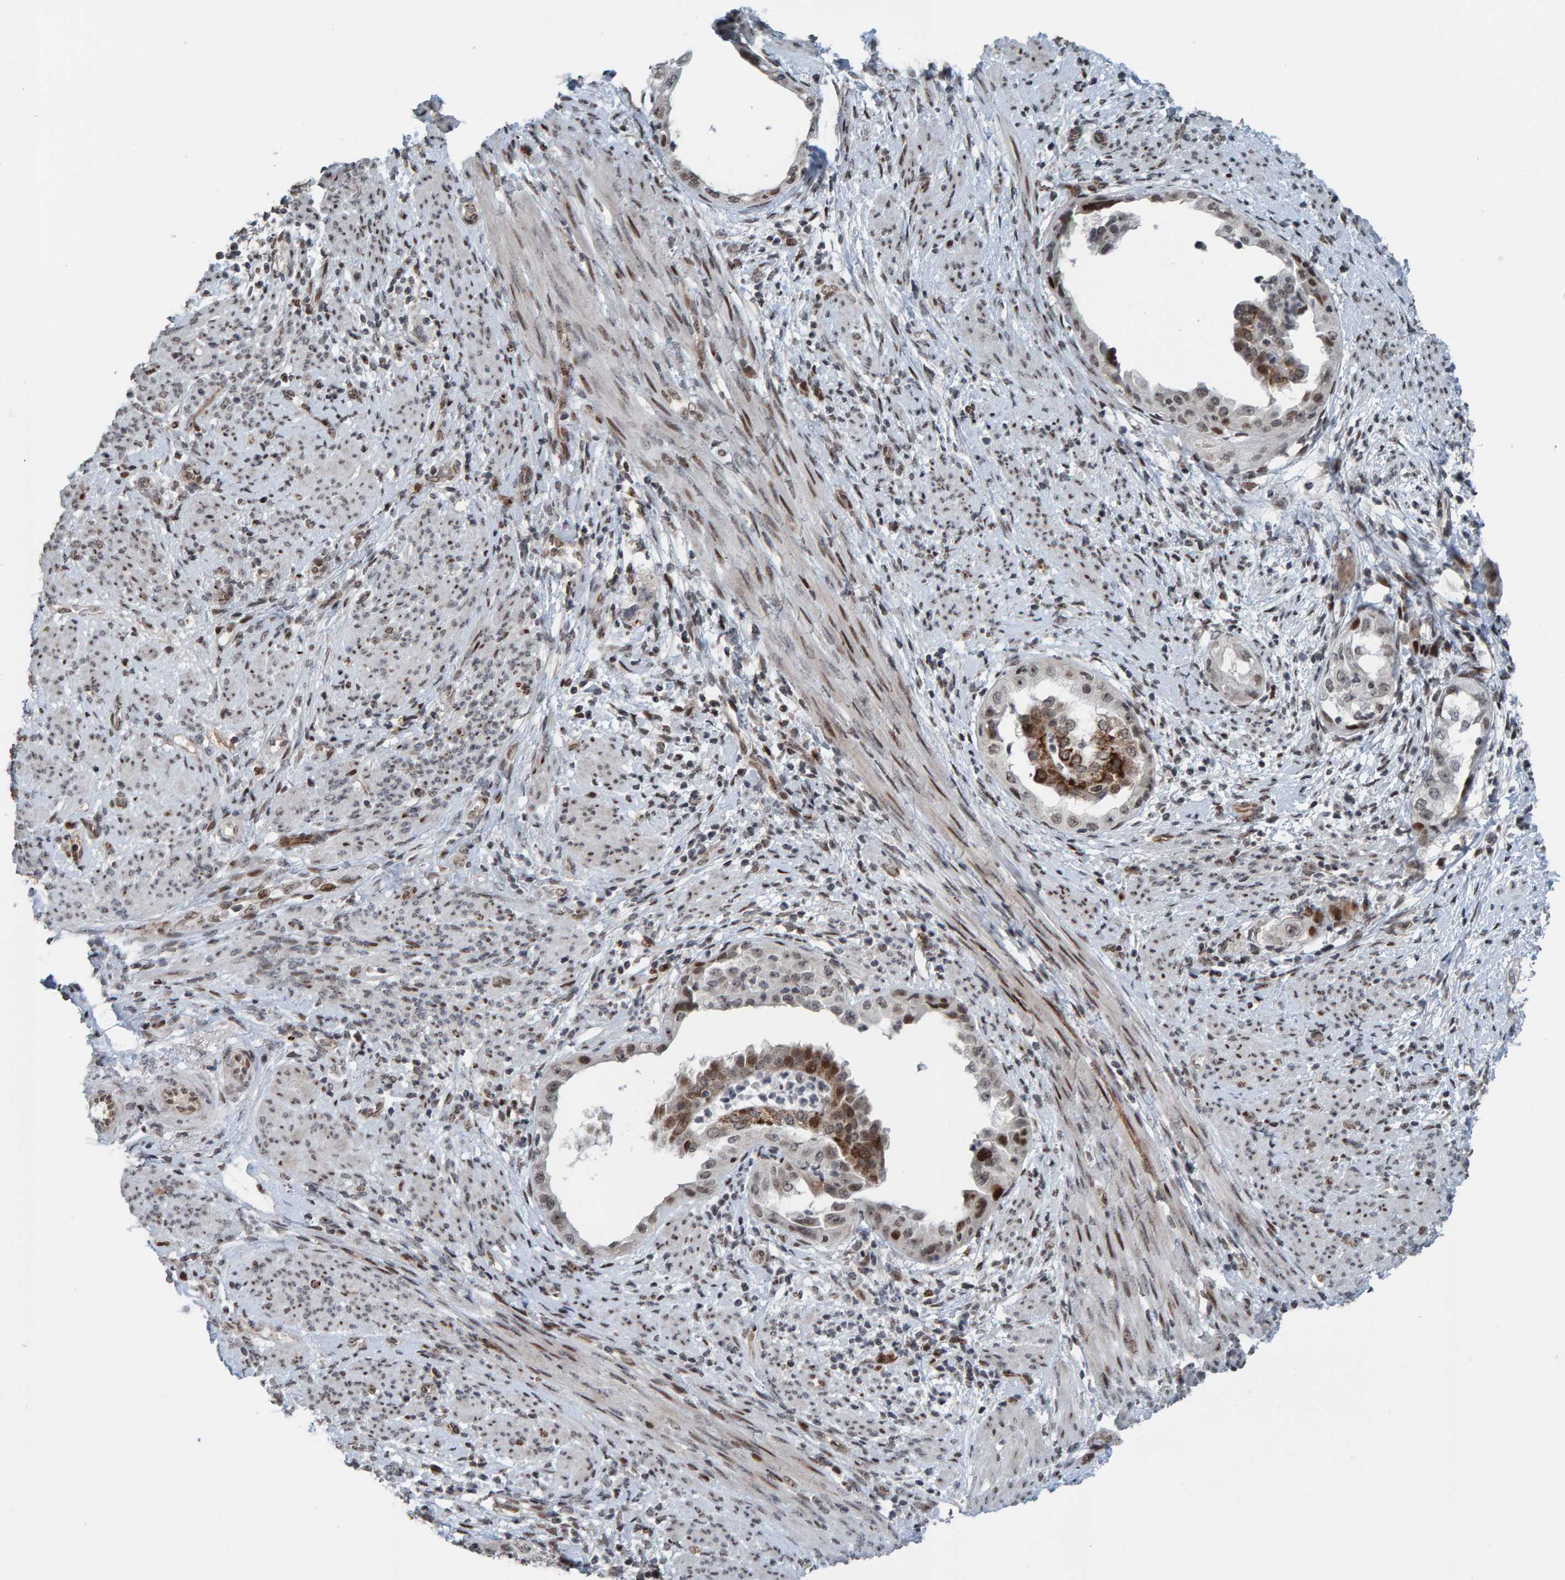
{"staining": {"intensity": "moderate", "quantity": "<25%", "location": "cytoplasmic/membranous,nuclear"}, "tissue": "endometrial cancer", "cell_type": "Tumor cells", "image_type": "cancer", "snomed": [{"axis": "morphology", "description": "Adenocarcinoma, NOS"}, {"axis": "topography", "description": "Endometrium"}], "caption": "A low amount of moderate cytoplasmic/membranous and nuclear expression is seen in approximately <25% of tumor cells in endometrial adenocarcinoma tissue. Using DAB (3,3'-diaminobenzidine) (brown) and hematoxylin (blue) stains, captured at high magnification using brightfield microscopy.", "gene": "ZNF366", "patient": {"sex": "female", "age": 85}}